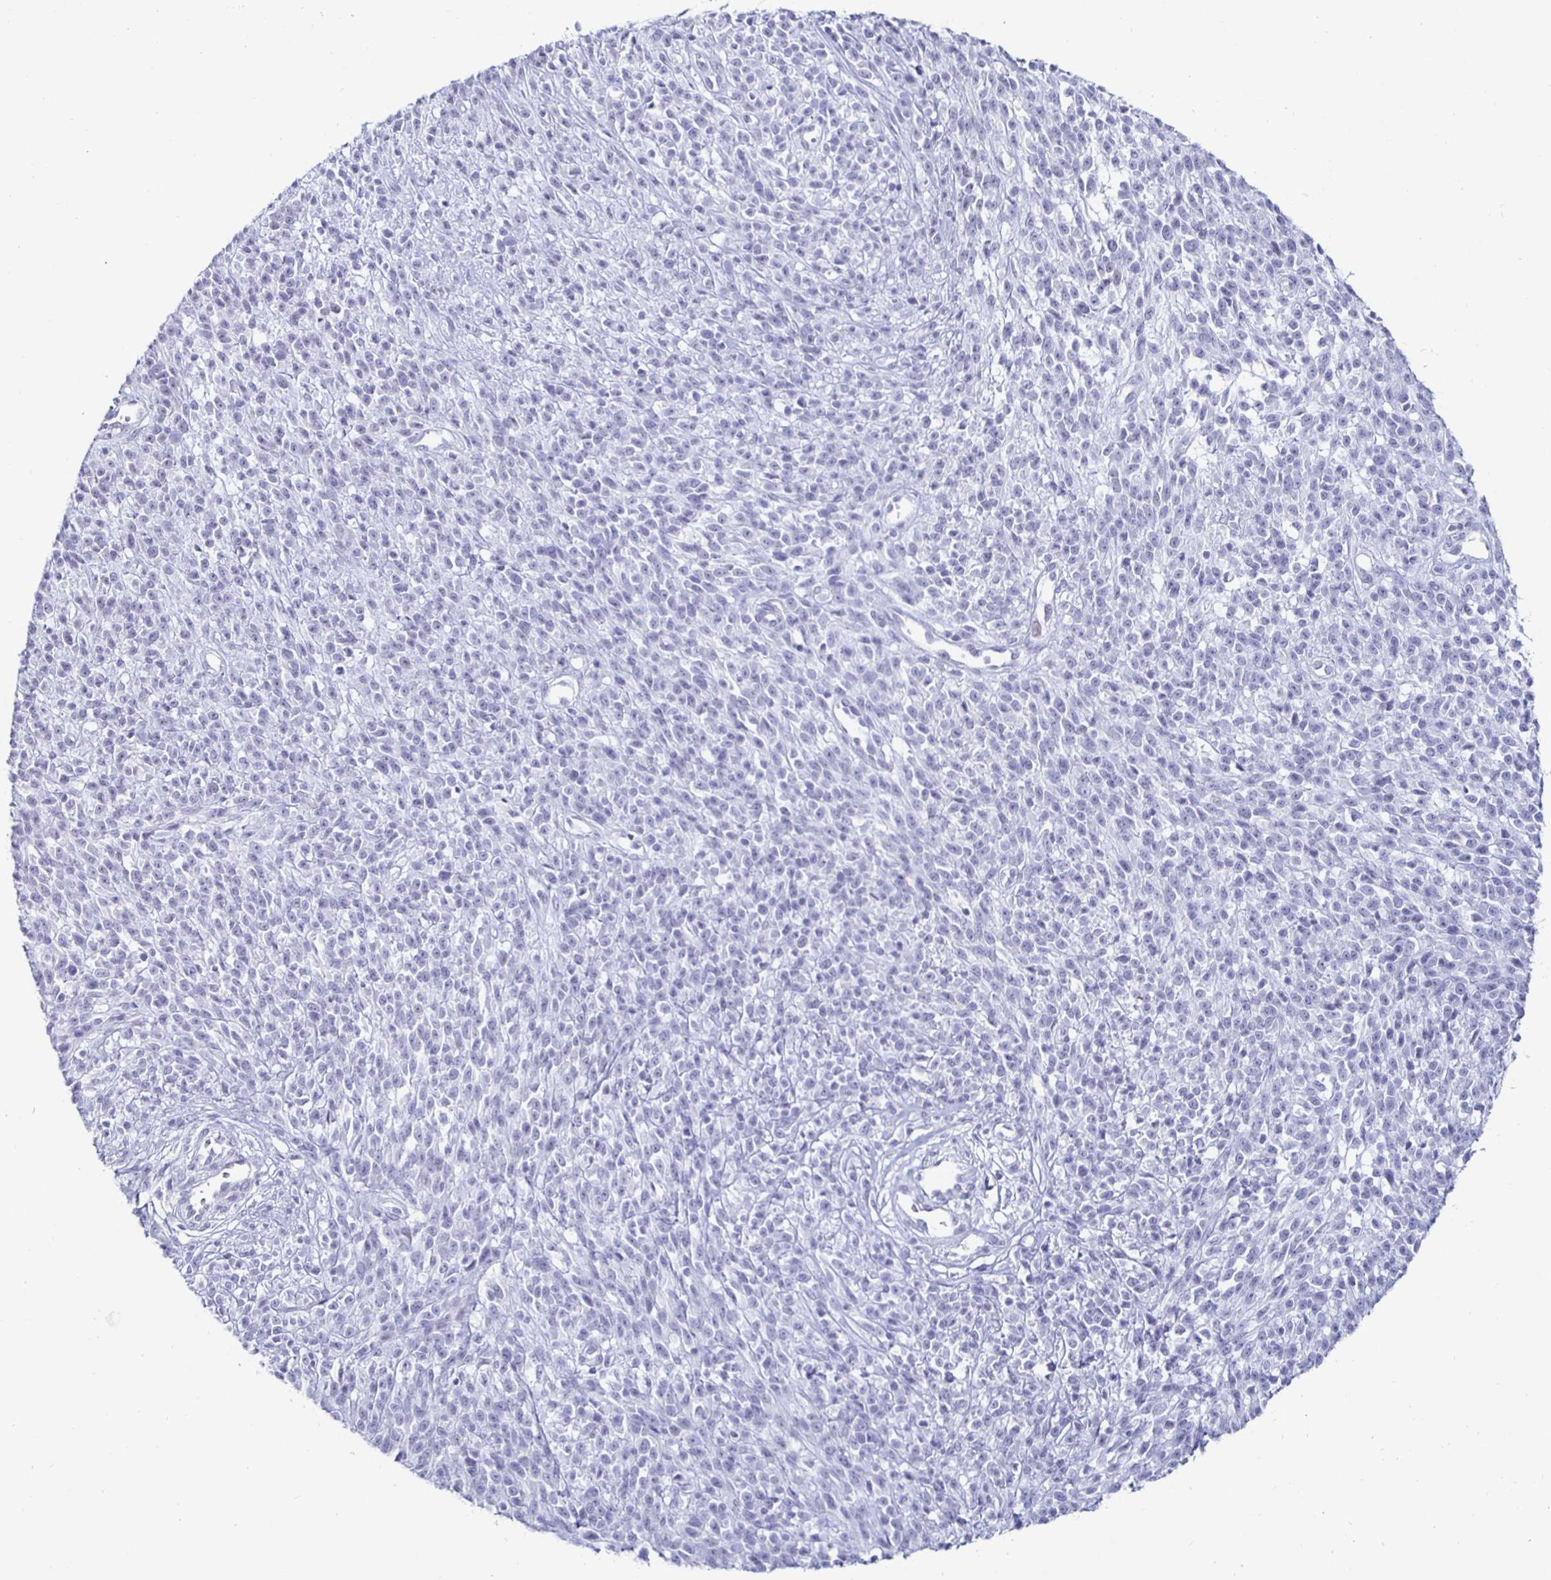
{"staining": {"intensity": "negative", "quantity": "none", "location": "none"}, "tissue": "melanoma", "cell_type": "Tumor cells", "image_type": "cancer", "snomed": [{"axis": "morphology", "description": "Malignant melanoma, NOS"}, {"axis": "topography", "description": "Skin"}, {"axis": "topography", "description": "Skin of trunk"}], "caption": "Immunohistochemical staining of melanoma exhibits no significant expression in tumor cells.", "gene": "KRT4", "patient": {"sex": "male", "age": 74}}